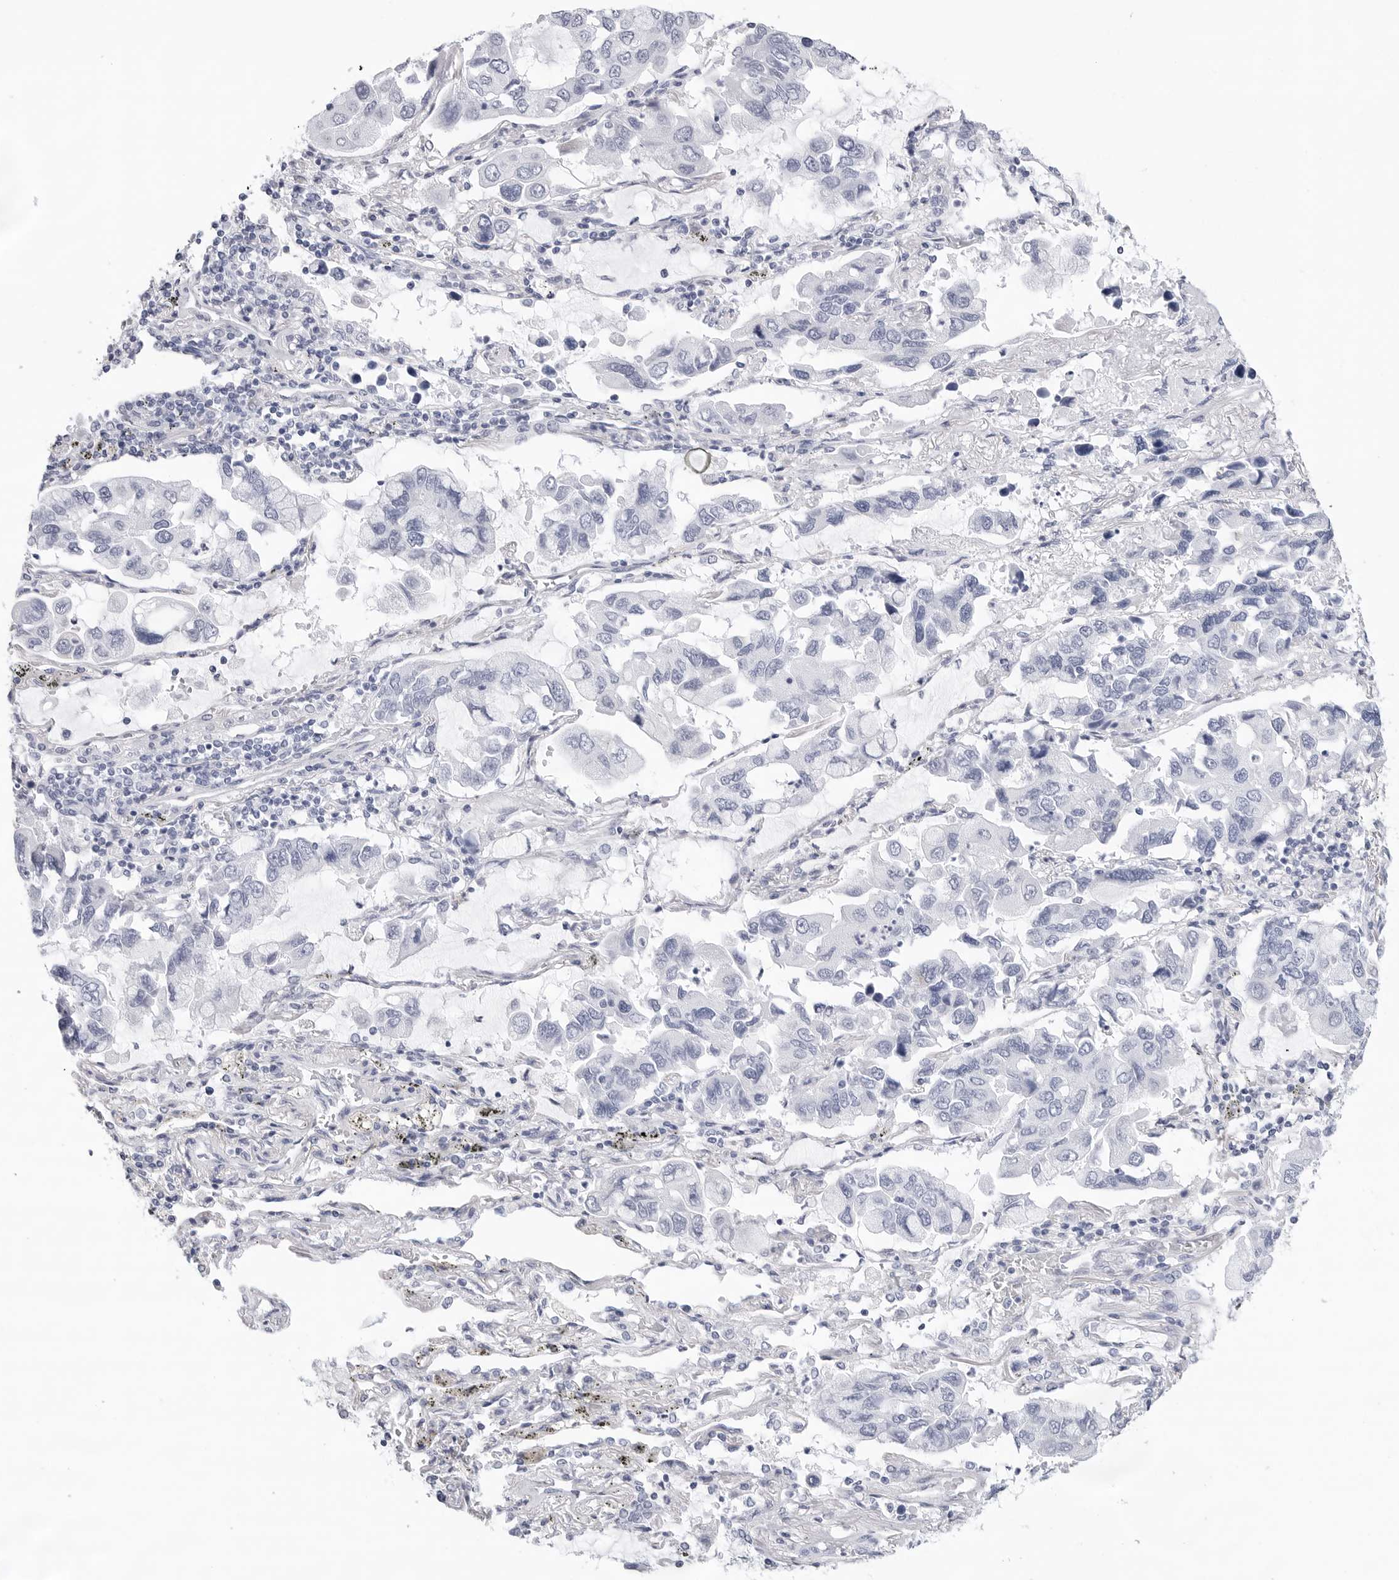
{"staining": {"intensity": "negative", "quantity": "none", "location": "none"}, "tissue": "lung cancer", "cell_type": "Tumor cells", "image_type": "cancer", "snomed": [{"axis": "morphology", "description": "Adenocarcinoma, NOS"}, {"axis": "topography", "description": "Lung"}], "caption": "There is no significant expression in tumor cells of lung cancer. The staining was performed using DAB to visualize the protein expression in brown, while the nuclei were stained in blue with hematoxylin (Magnification: 20x).", "gene": "SLC19A1", "patient": {"sex": "male", "age": 64}}